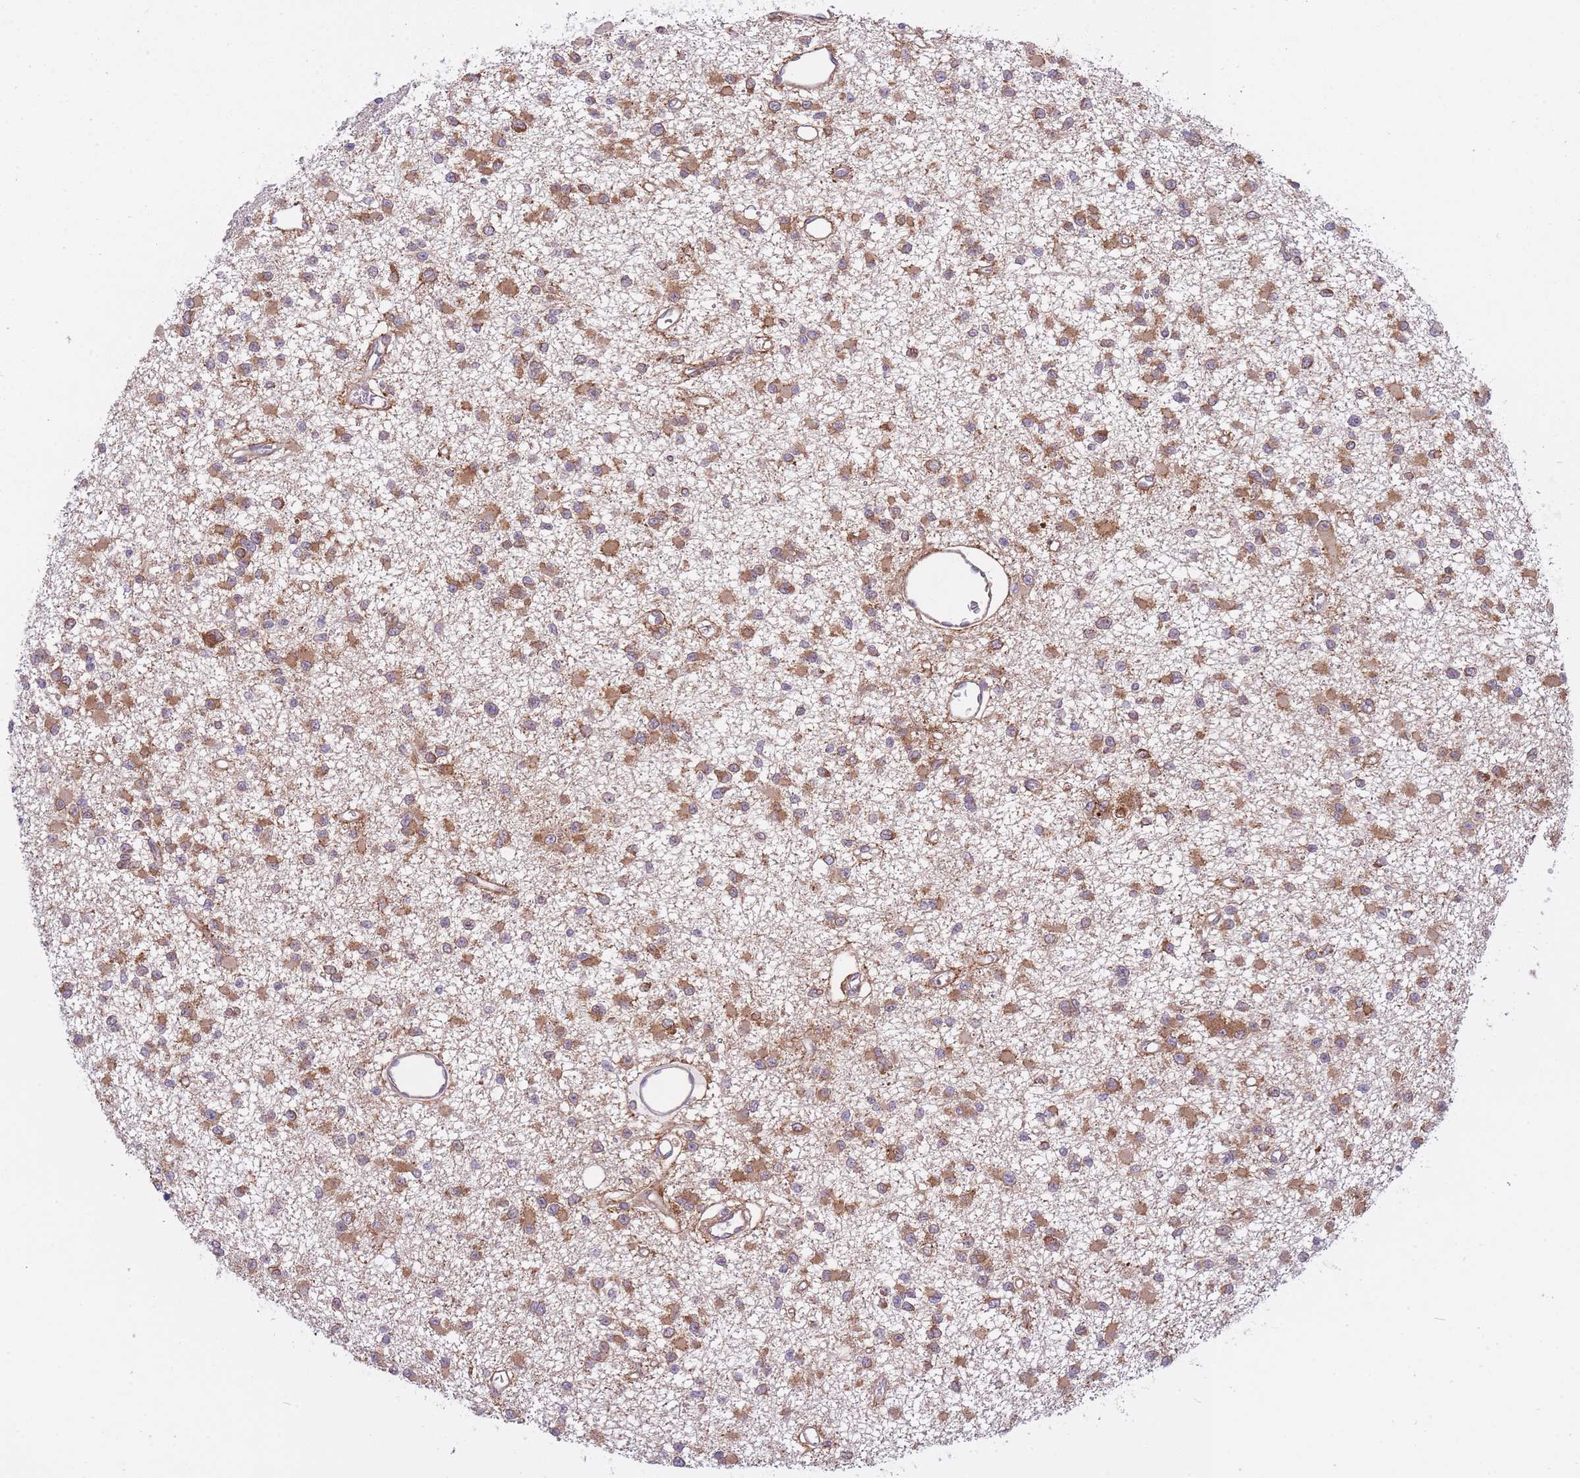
{"staining": {"intensity": "moderate", "quantity": ">75%", "location": "cytoplasmic/membranous"}, "tissue": "glioma", "cell_type": "Tumor cells", "image_type": "cancer", "snomed": [{"axis": "morphology", "description": "Glioma, malignant, Low grade"}, {"axis": "topography", "description": "Brain"}], "caption": "Protein analysis of glioma tissue displays moderate cytoplasmic/membranous positivity in approximately >75% of tumor cells.", "gene": "CCDC124", "patient": {"sex": "female", "age": 22}}